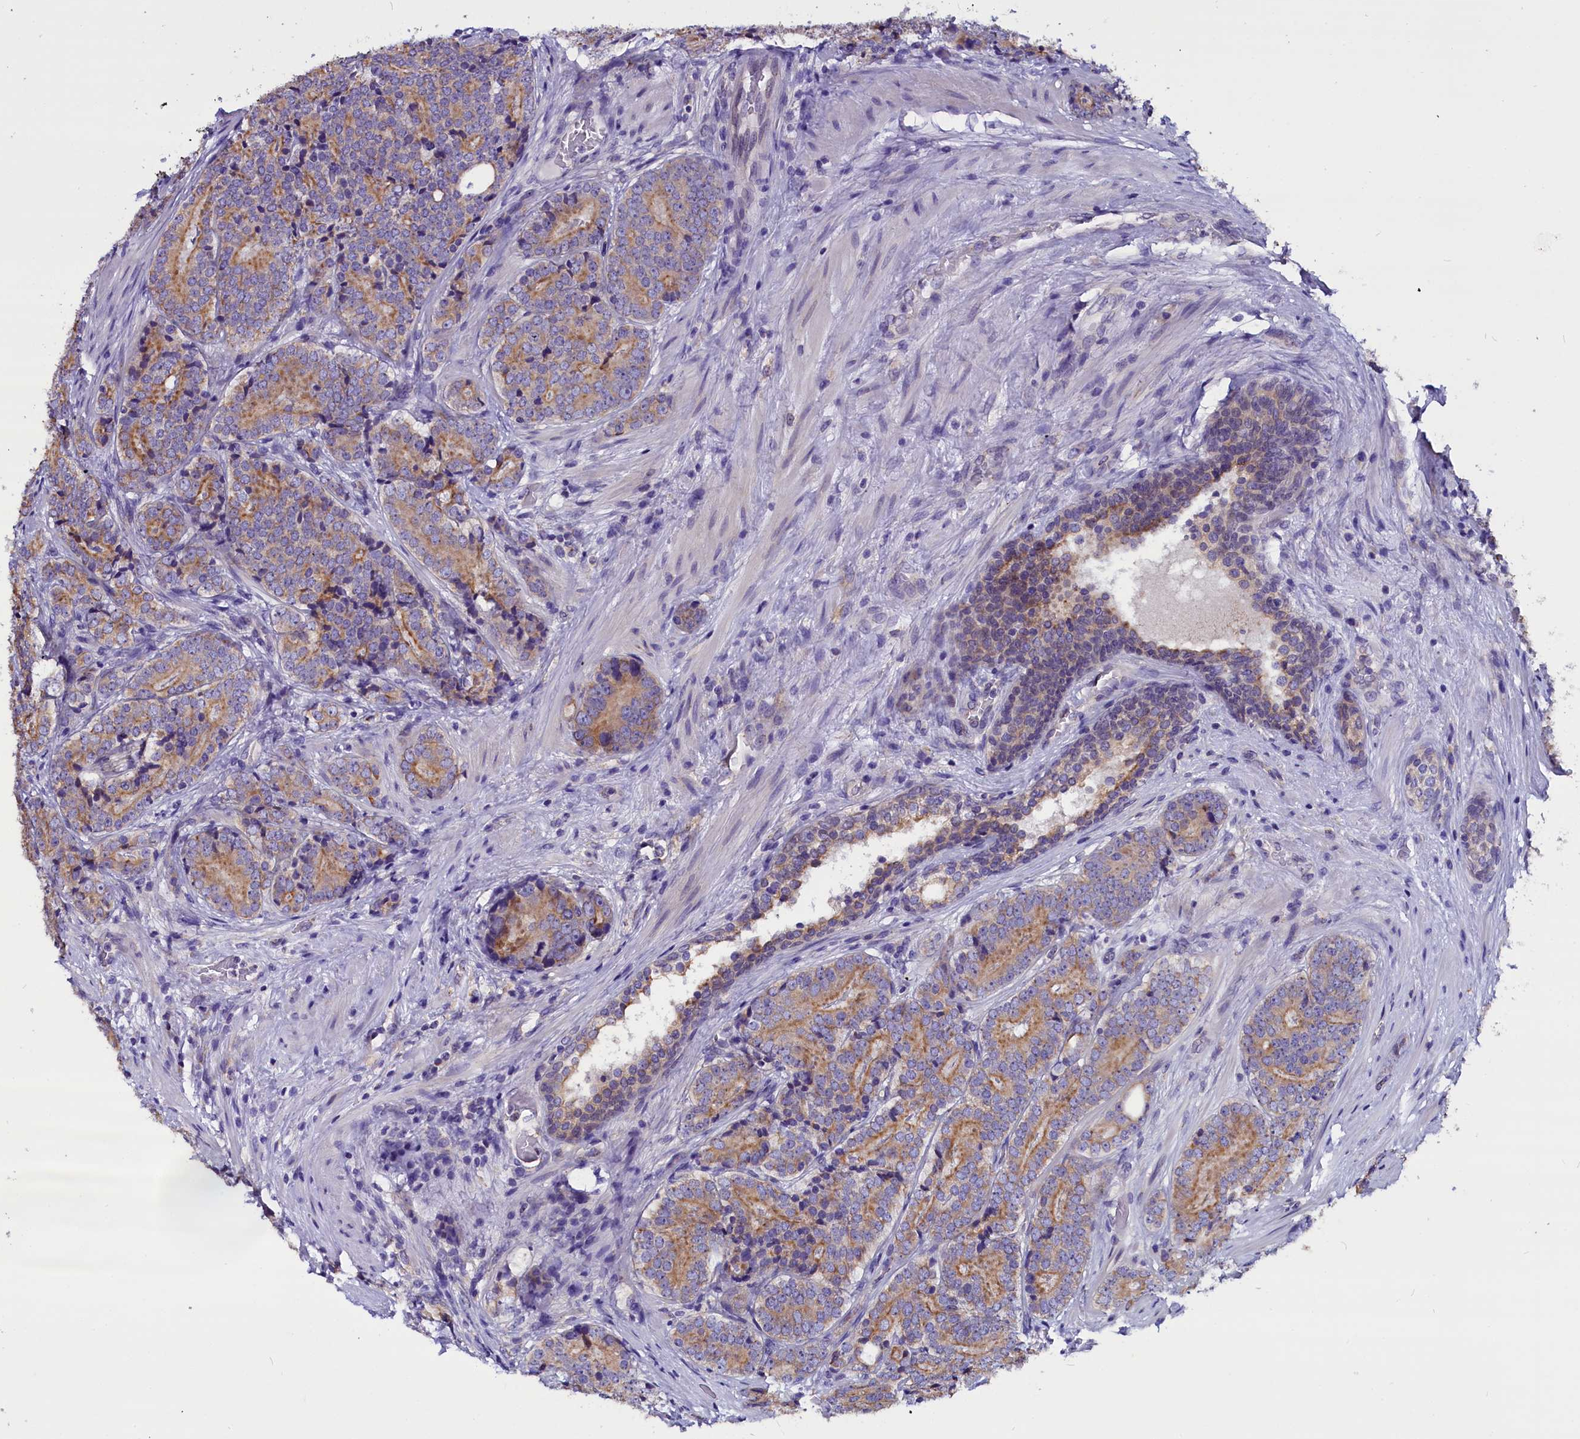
{"staining": {"intensity": "moderate", "quantity": "25%-75%", "location": "cytoplasmic/membranous"}, "tissue": "prostate cancer", "cell_type": "Tumor cells", "image_type": "cancer", "snomed": [{"axis": "morphology", "description": "Adenocarcinoma, High grade"}, {"axis": "topography", "description": "Prostate"}], "caption": "High-power microscopy captured an immunohistochemistry (IHC) micrograph of high-grade adenocarcinoma (prostate), revealing moderate cytoplasmic/membranous expression in about 25%-75% of tumor cells.", "gene": "CEP170", "patient": {"sex": "male", "age": 56}}